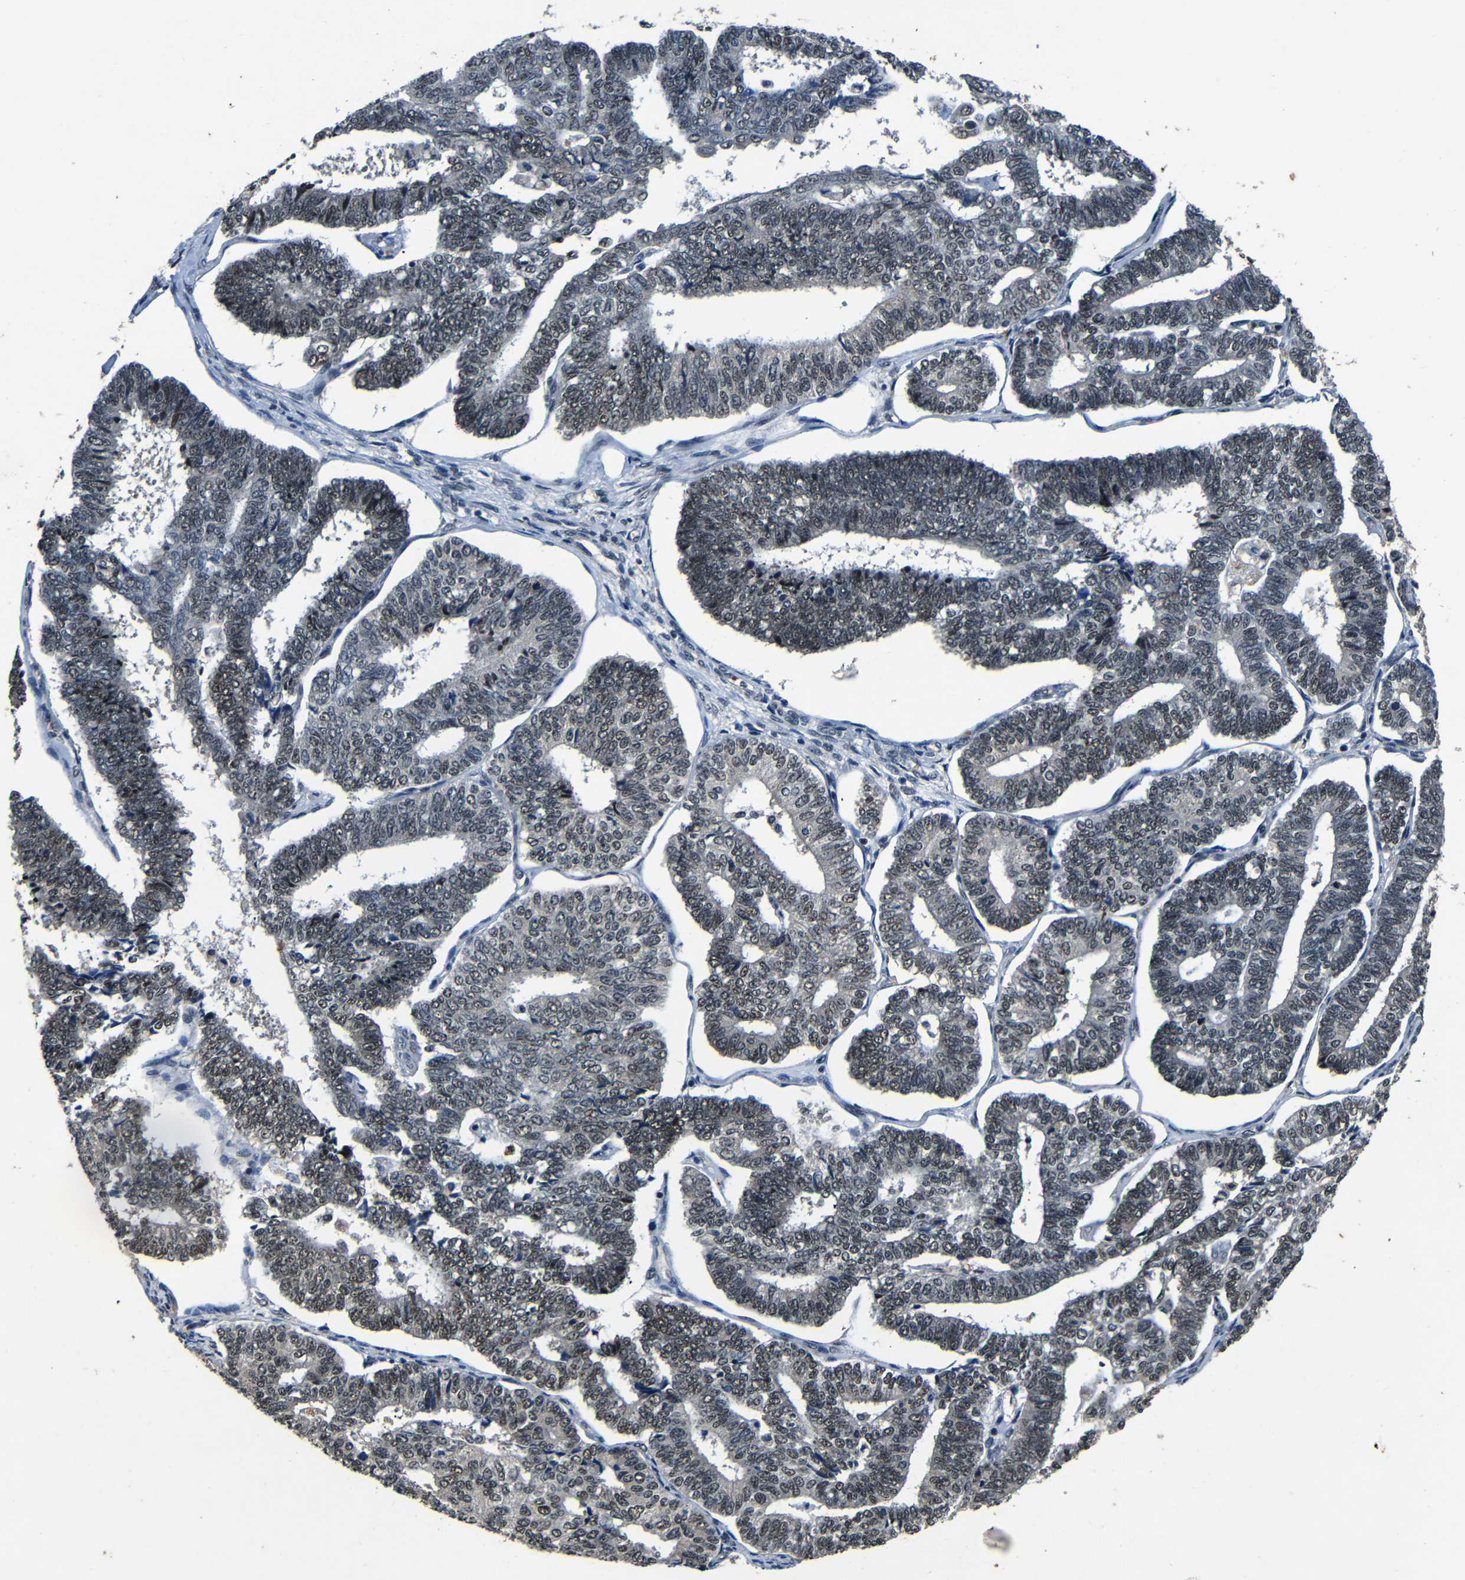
{"staining": {"intensity": "weak", "quantity": ">75%", "location": "nuclear"}, "tissue": "endometrial cancer", "cell_type": "Tumor cells", "image_type": "cancer", "snomed": [{"axis": "morphology", "description": "Adenocarcinoma, NOS"}, {"axis": "topography", "description": "Endometrium"}], "caption": "Human endometrial cancer stained with a protein marker reveals weak staining in tumor cells.", "gene": "FOXD4", "patient": {"sex": "female", "age": 70}}